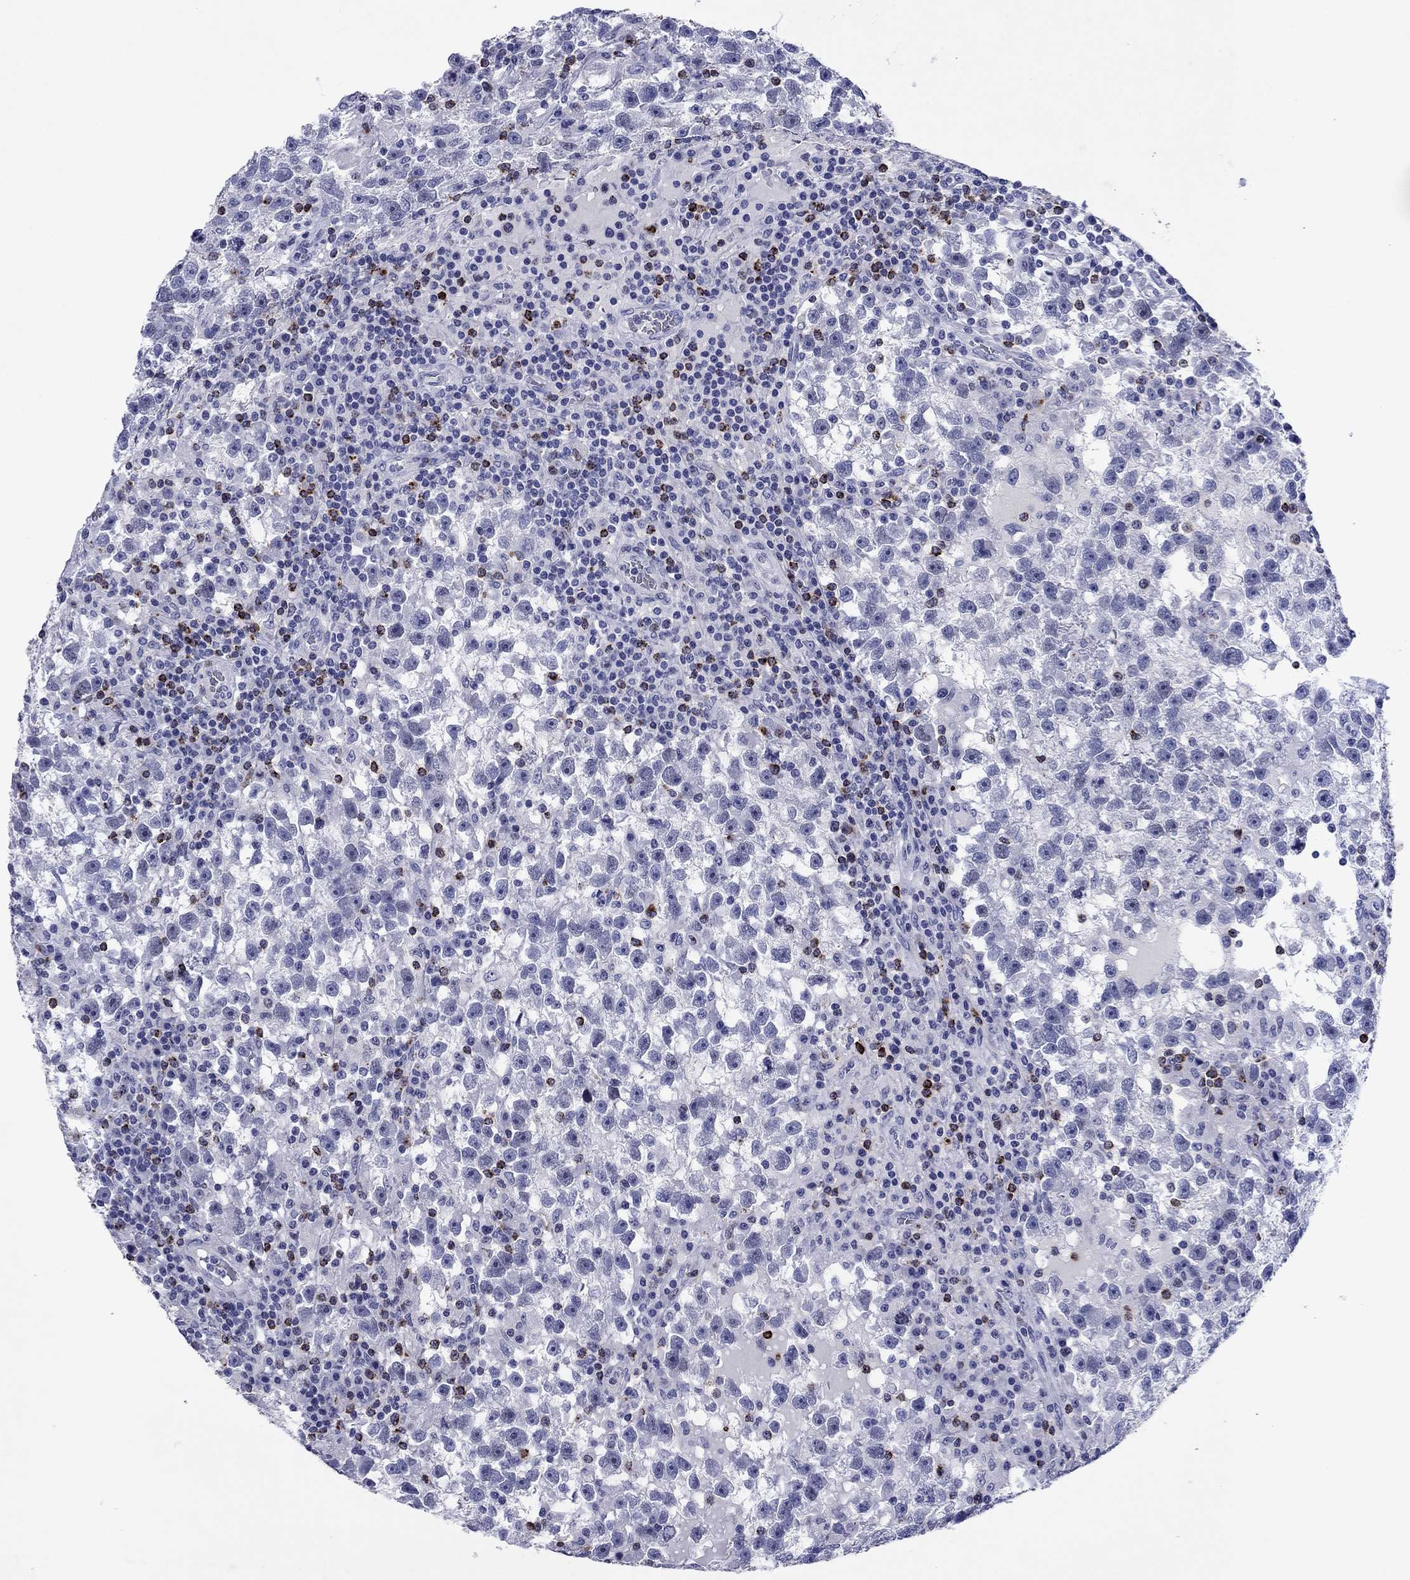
{"staining": {"intensity": "negative", "quantity": "none", "location": "none"}, "tissue": "testis cancer", "cell_type": "Tumor cells", "image_type": "cancer", "snomed": [{"axis": "morphology", "description": "Seminoma, NOS"}, {"axis": "topography", "description": "Testis"}], "caption": "There is no significant positivity in tumor cells of testis cancer.", "gene": "GZMK", "patient": {"sex": "male", "age": 47}}